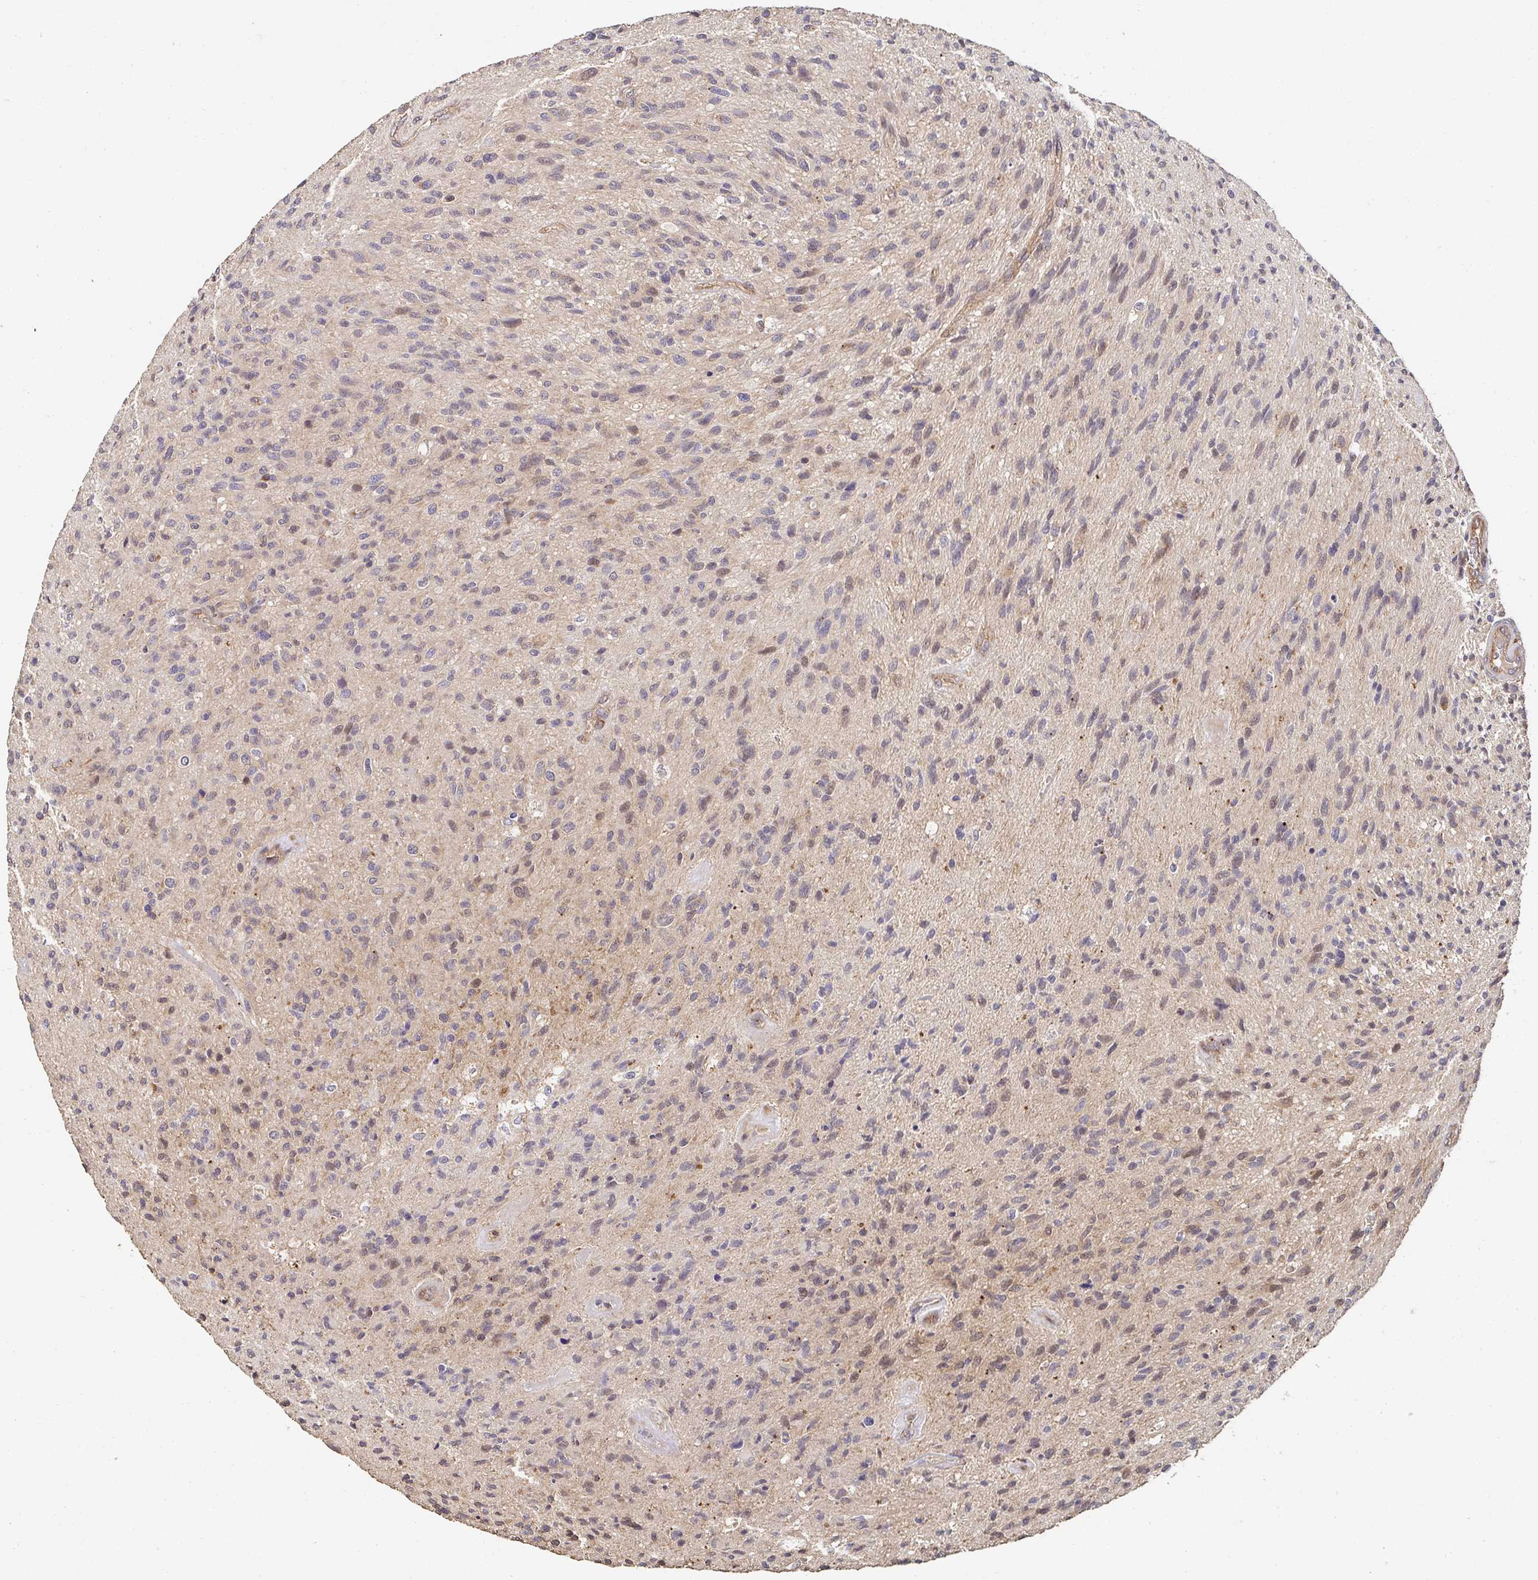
{"staining": {"intensity": "weak", "quantity": "<25%", "location": "nuclear"}, "tissue": "glioma", "cell_type": "Tumor cells", "image_type": "cancer", "snomed": [{"axis": "morphology", "description": "Glioma, malignant, High grade"}, {"axis": "topography", "description": "Brain"}], "caption": "Immunohistochemistry of glioma shows no positivity in tumor cells. (DAB immunohistochemistry (IHC) with hematoxylin counter stain).", "gene": "APBB1", "patient": {"sex": "male", "age": 54}}